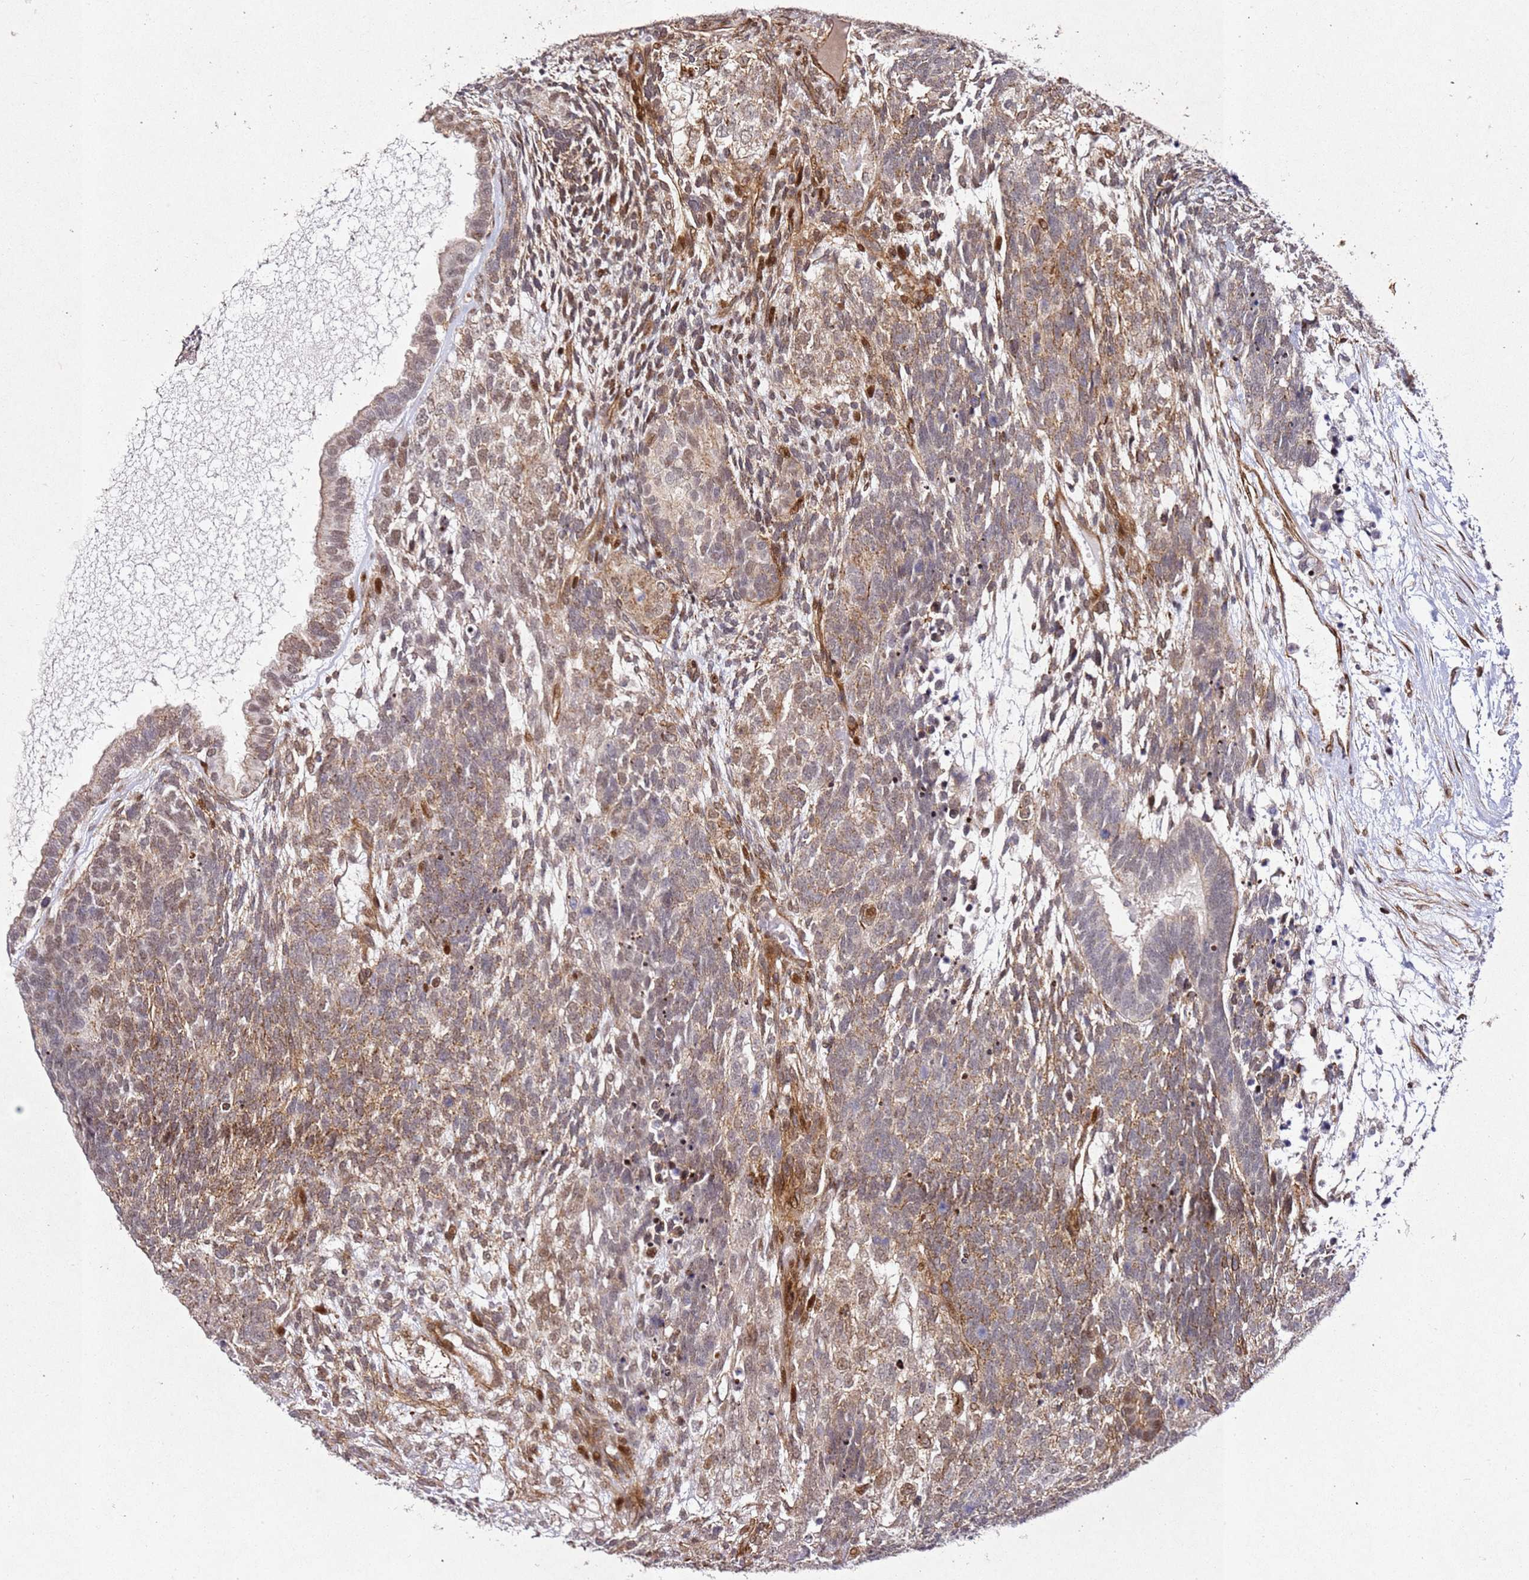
{"staining": {"intensity": "moderate", "quantity": "25%-75%", "location": "cytoplasmic/membranous,nuclear"}, "tissue": "testis cancer", "cell_type": "Tumor cells", "image_type": "cancer", "snomed": [{"axis": "morphology", "description": "Carcinoma, Embryonal, NOS"}, {"axis": "topography", "description": "Testis"}], "caption": "Protein expression analysis of testis embryonal carcinoma shows moderate cytoplasmic/membranous and nuclear positivity in approximately 25%-75% of tumor cells. Nuclei are stained in blue.", "gene": "ZNF296", "patient": {"sex": "male", "age": 23}}